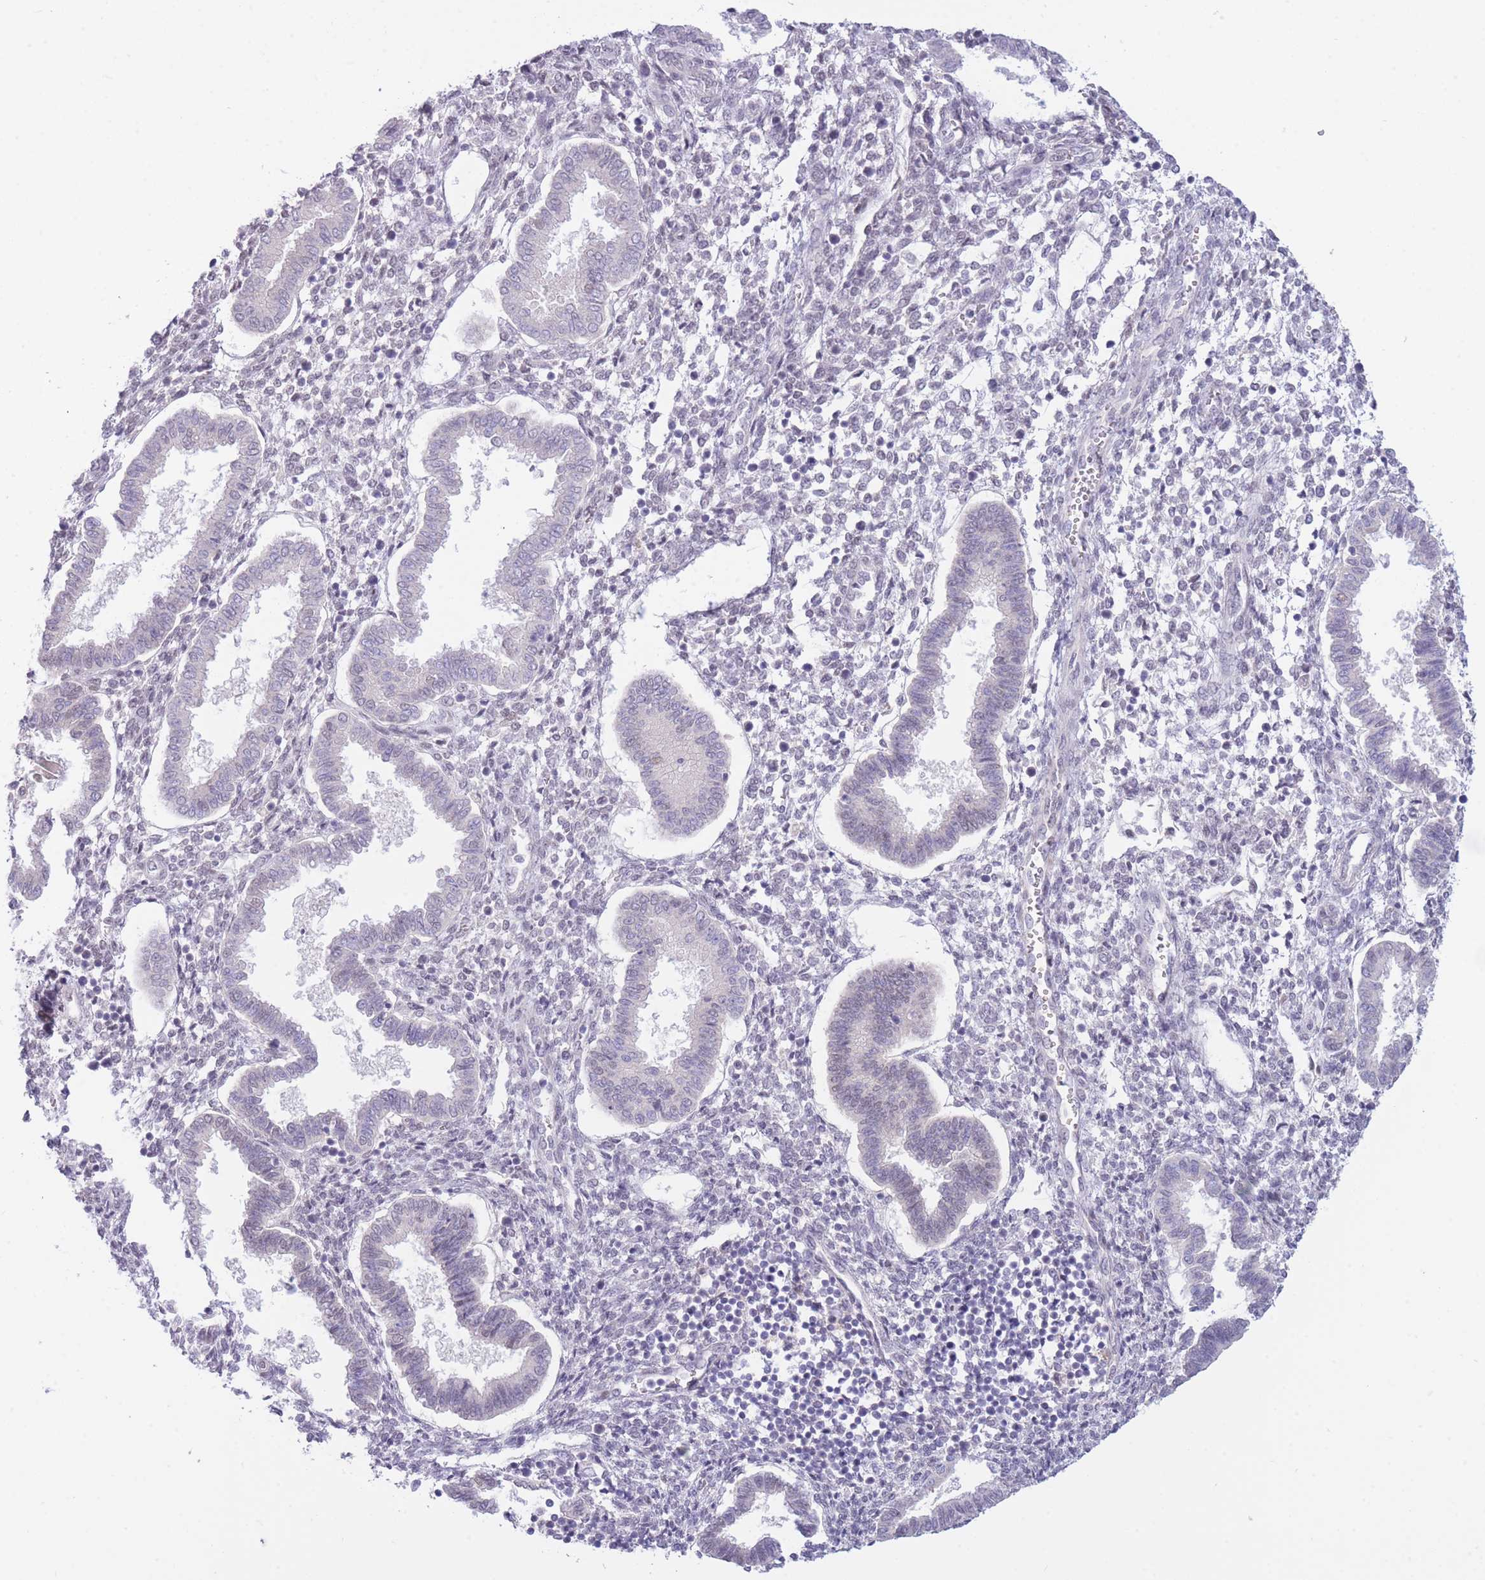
{"staining": {"intensity": "negative", "quantity": "none", "location": "none"}, "tissue": "endometrium", "cell_type": "Cells in endometrial stroma", "image_type": "normal", "snomed": [{"axis": "morphology", "description": "Normal tissue, NOS"}, {"axis": "topography", "description": "Endometrium"}], "caption": "IHC image of normal human endometrium stained for a protein (brown), which exhibits no positivity in cells in endometrial stroma.", "gene": "FBXO46", "patient": {"sex": "female", "age": 24}}